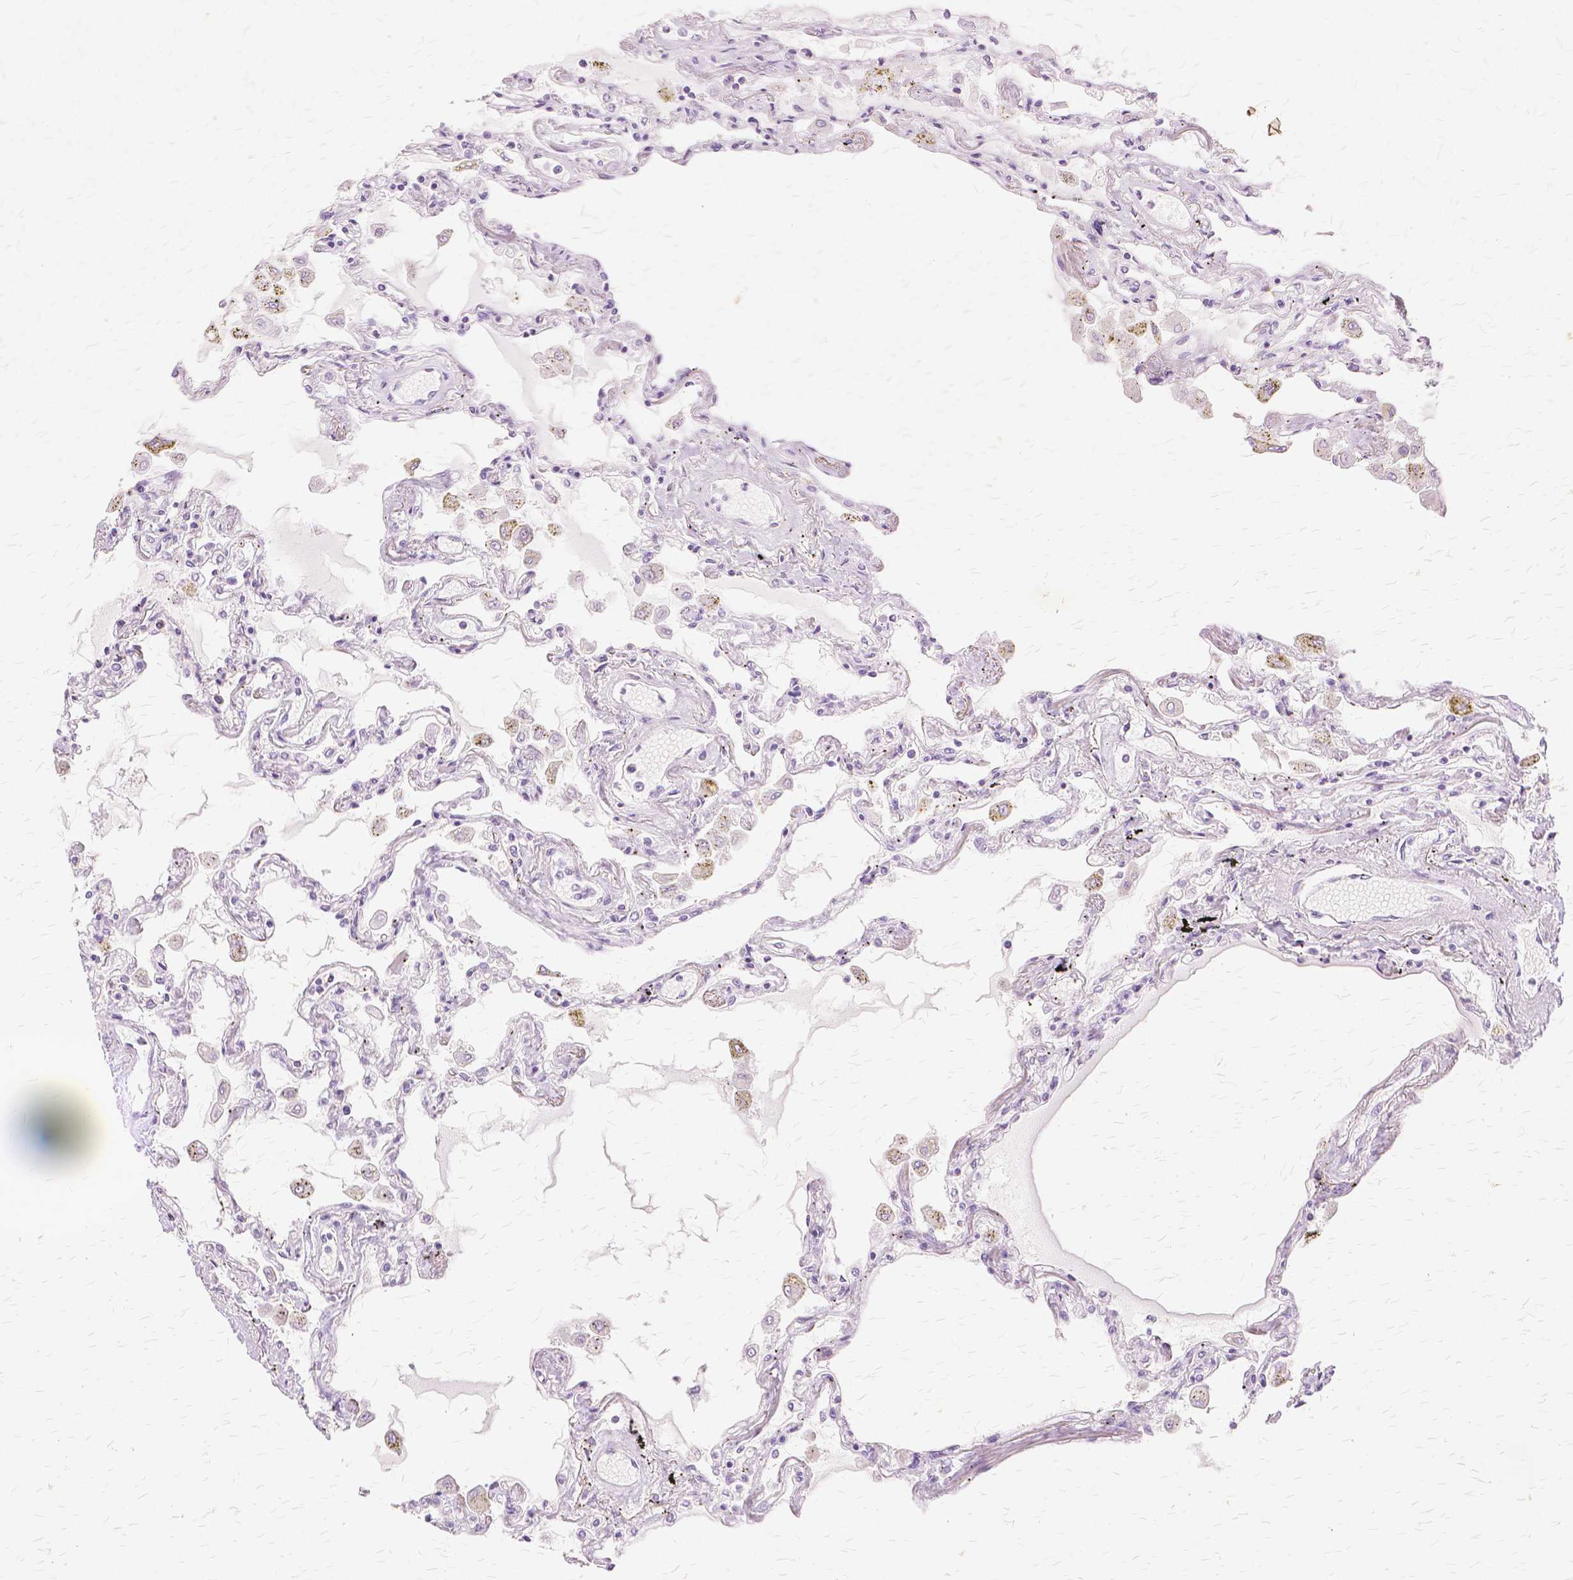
{"staining": {"intensity": "negative", "quantity": "none", "location": "none"}, "tissue": "lung", "cell_type": "Alveolar cells", "image_type": "normal", "snomed": [{"axis": "morphology", "description": "Normal tissue, NOS"}, {"axis": "morphology", "description": "Adenocarcinoma, NOS"}, {"axis": "topography", "description": "Cartilage tissue"}, {"axis": "topography", "description": "Lung"}], "caption": "An IHC histopathology image of benign lung is shown. There is no staining in alveolar cells of lung. (Immunohistochemistry, brightfield microscopy, high magnification).", "gene": "TGM1", "patient": {"sex": "female", "age": 67}}